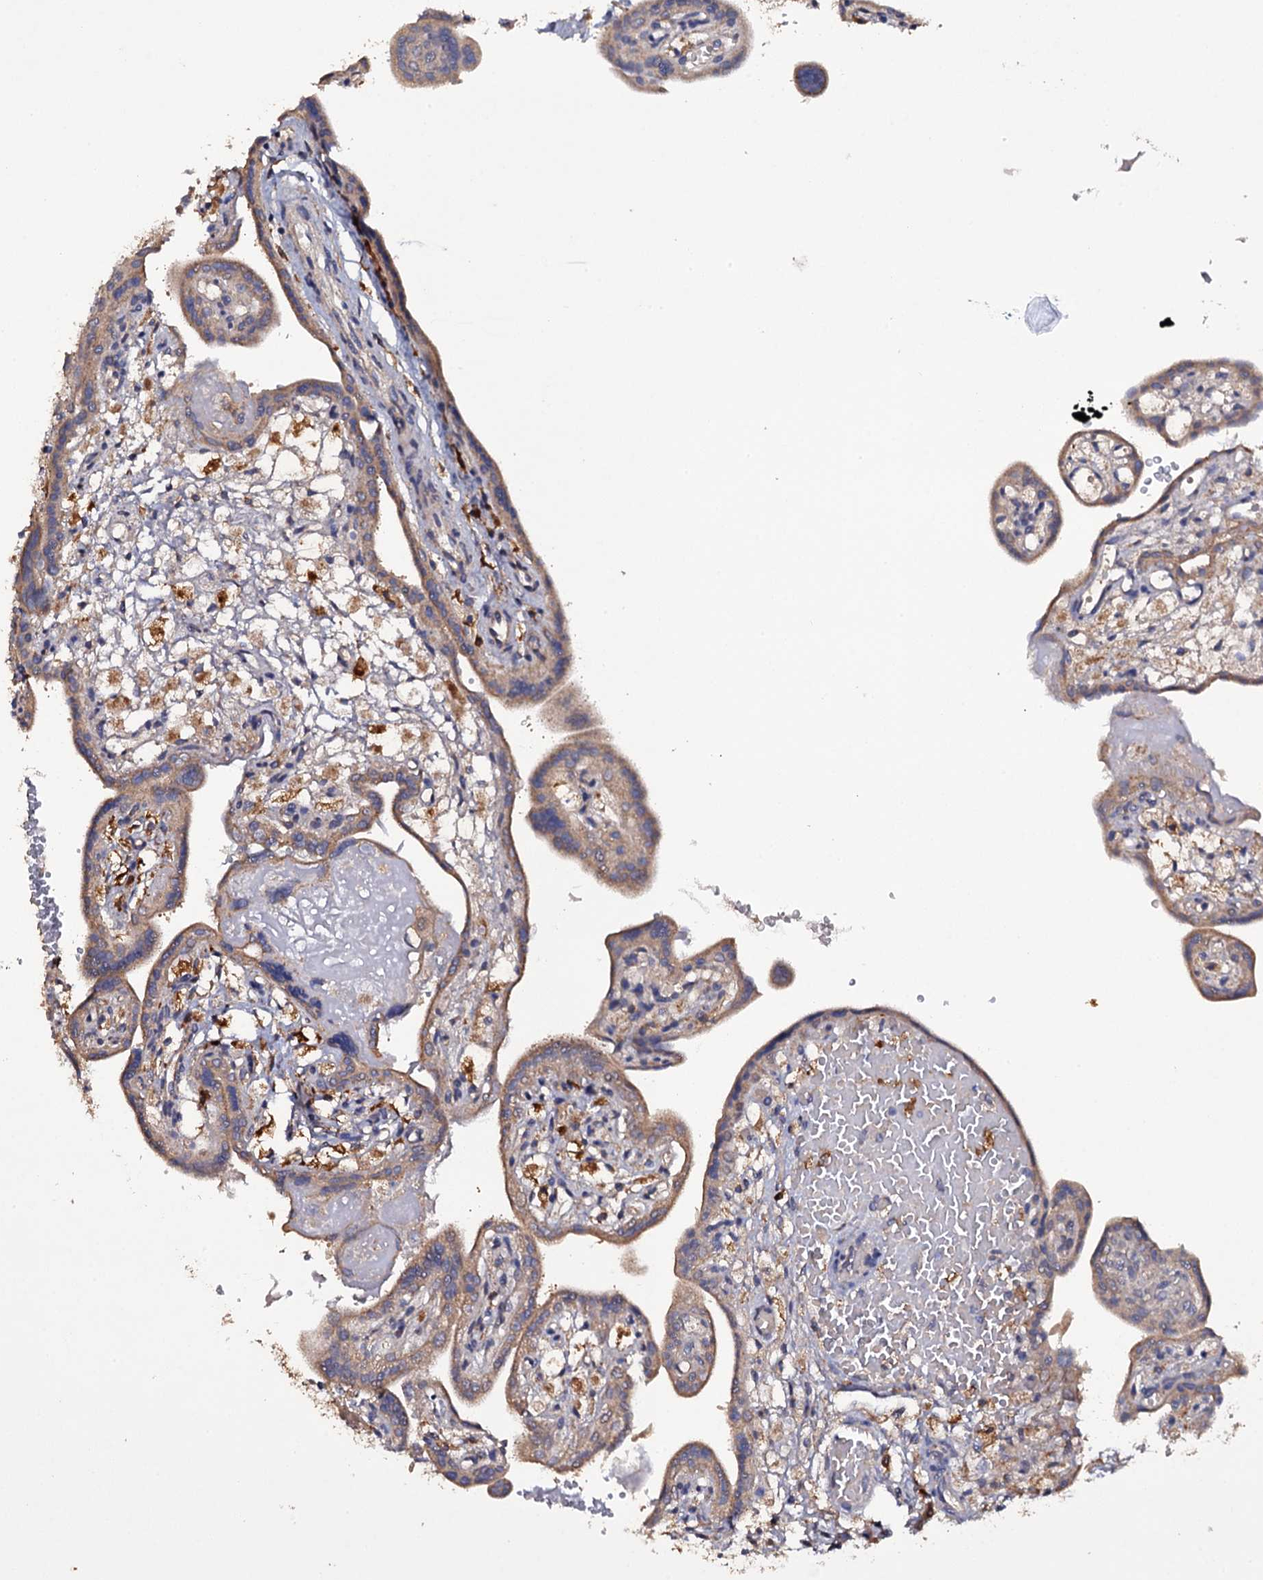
{"staining": {"intensity": "negative", "quantity": "none", "location": "none"}, "tissue": "placenta", "cell_type": "Decidual cells", "image_type": "normal", "snomed": [{"axis": "morphology", "description": "Normal tissue, NOS"}, {"axis": "topography", "description": "Placenta"}], "caption": "High power microscopy photomicrograph of an immunohistochemistry (IHC) micrograph of unremarkable placenta, revealing no significant expression in decidual cells.", "gene": "CRYL1", "patient": {"sex": "female", "age": 37}}